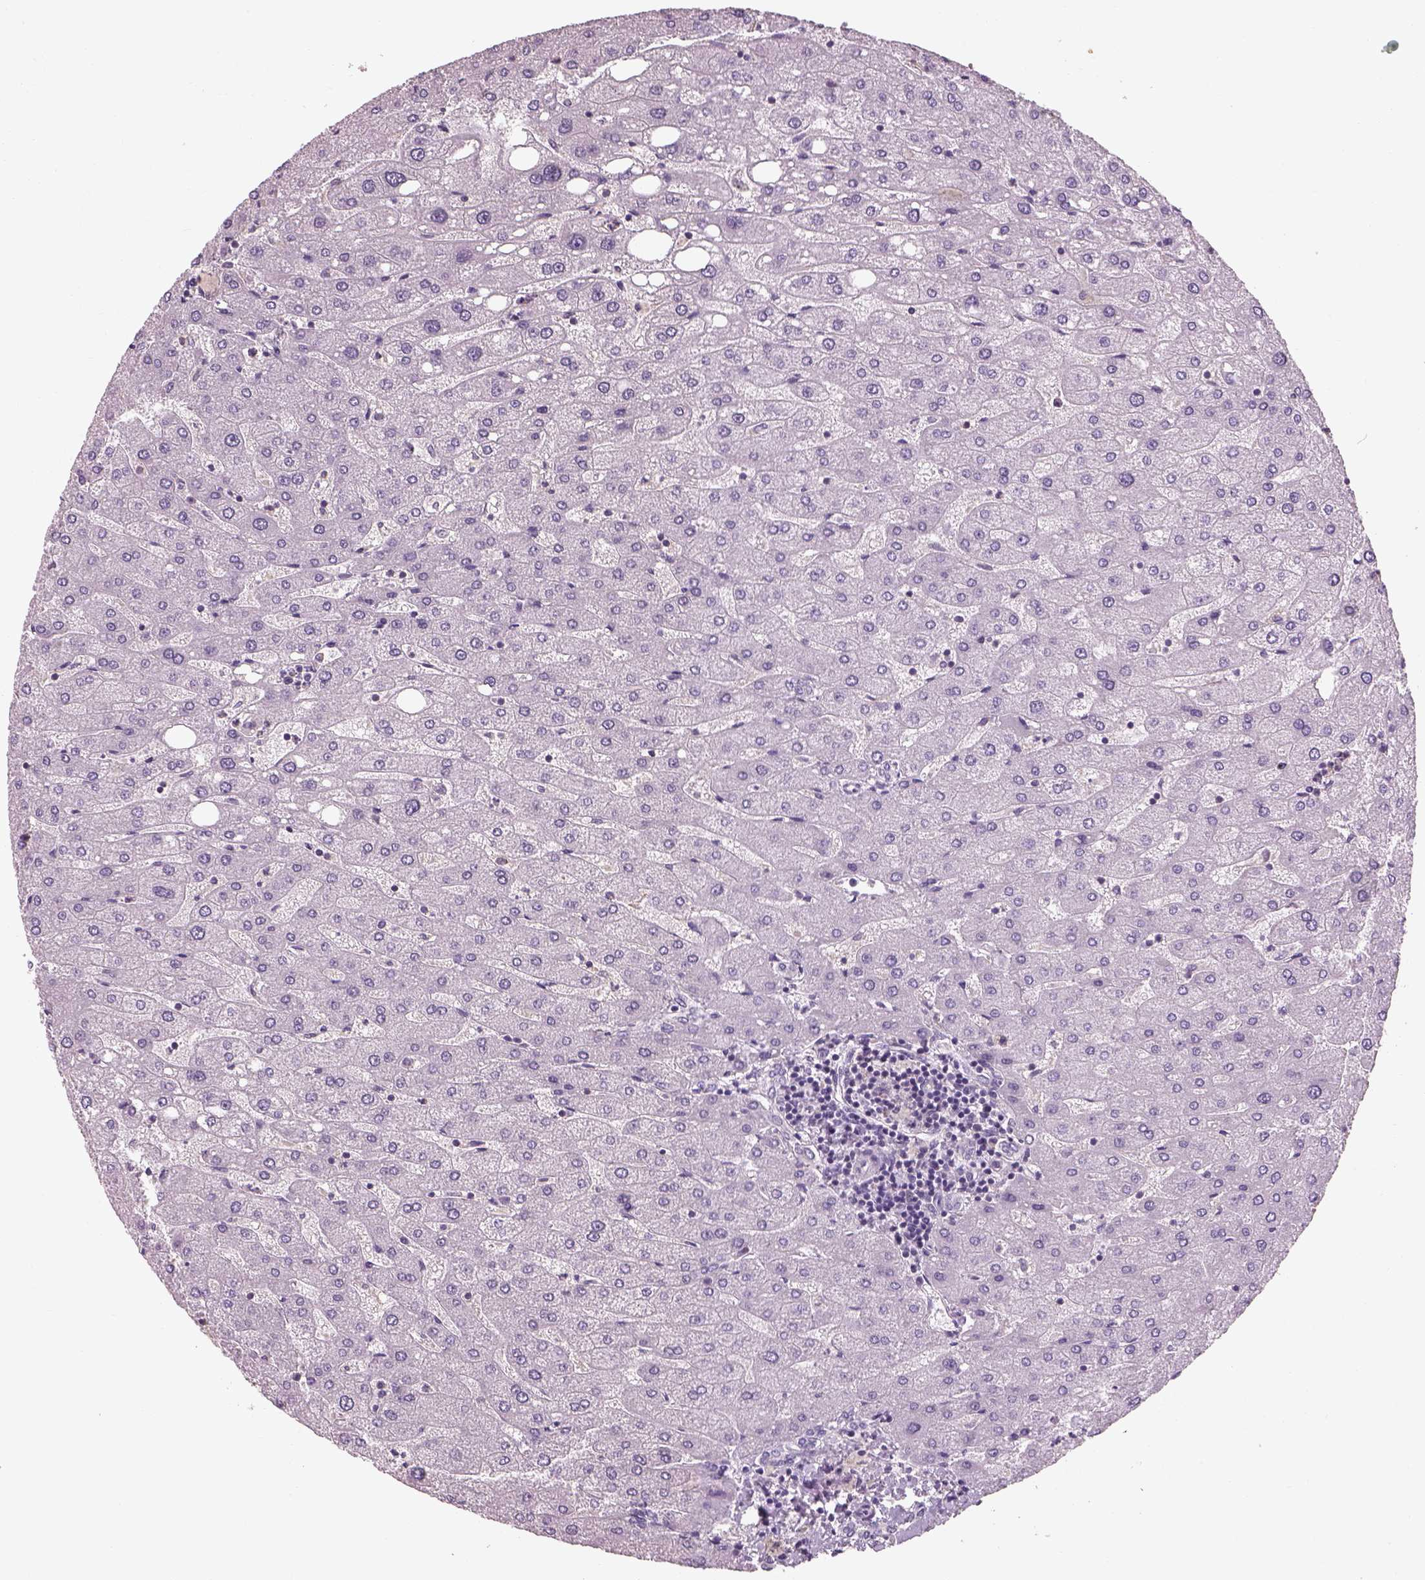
{"staining": {"intensity": "negative", "quantity": "none", "location": "none"}, "tissue": "liver", "cell_type": "Cholangiocytes", "image_type": "normal", "snomed": [{"axis": "morphology", "description": "Normal tissue, NOS"}, {"axis": "topography", "description": "Liver"}], "caption": "Human liver stained for a protein using immunohistochemistry (IHC) shows no expression in cholangiocytes.", "gene": "OTUD6A", "patient": {"sex": "male", "age": 67}}